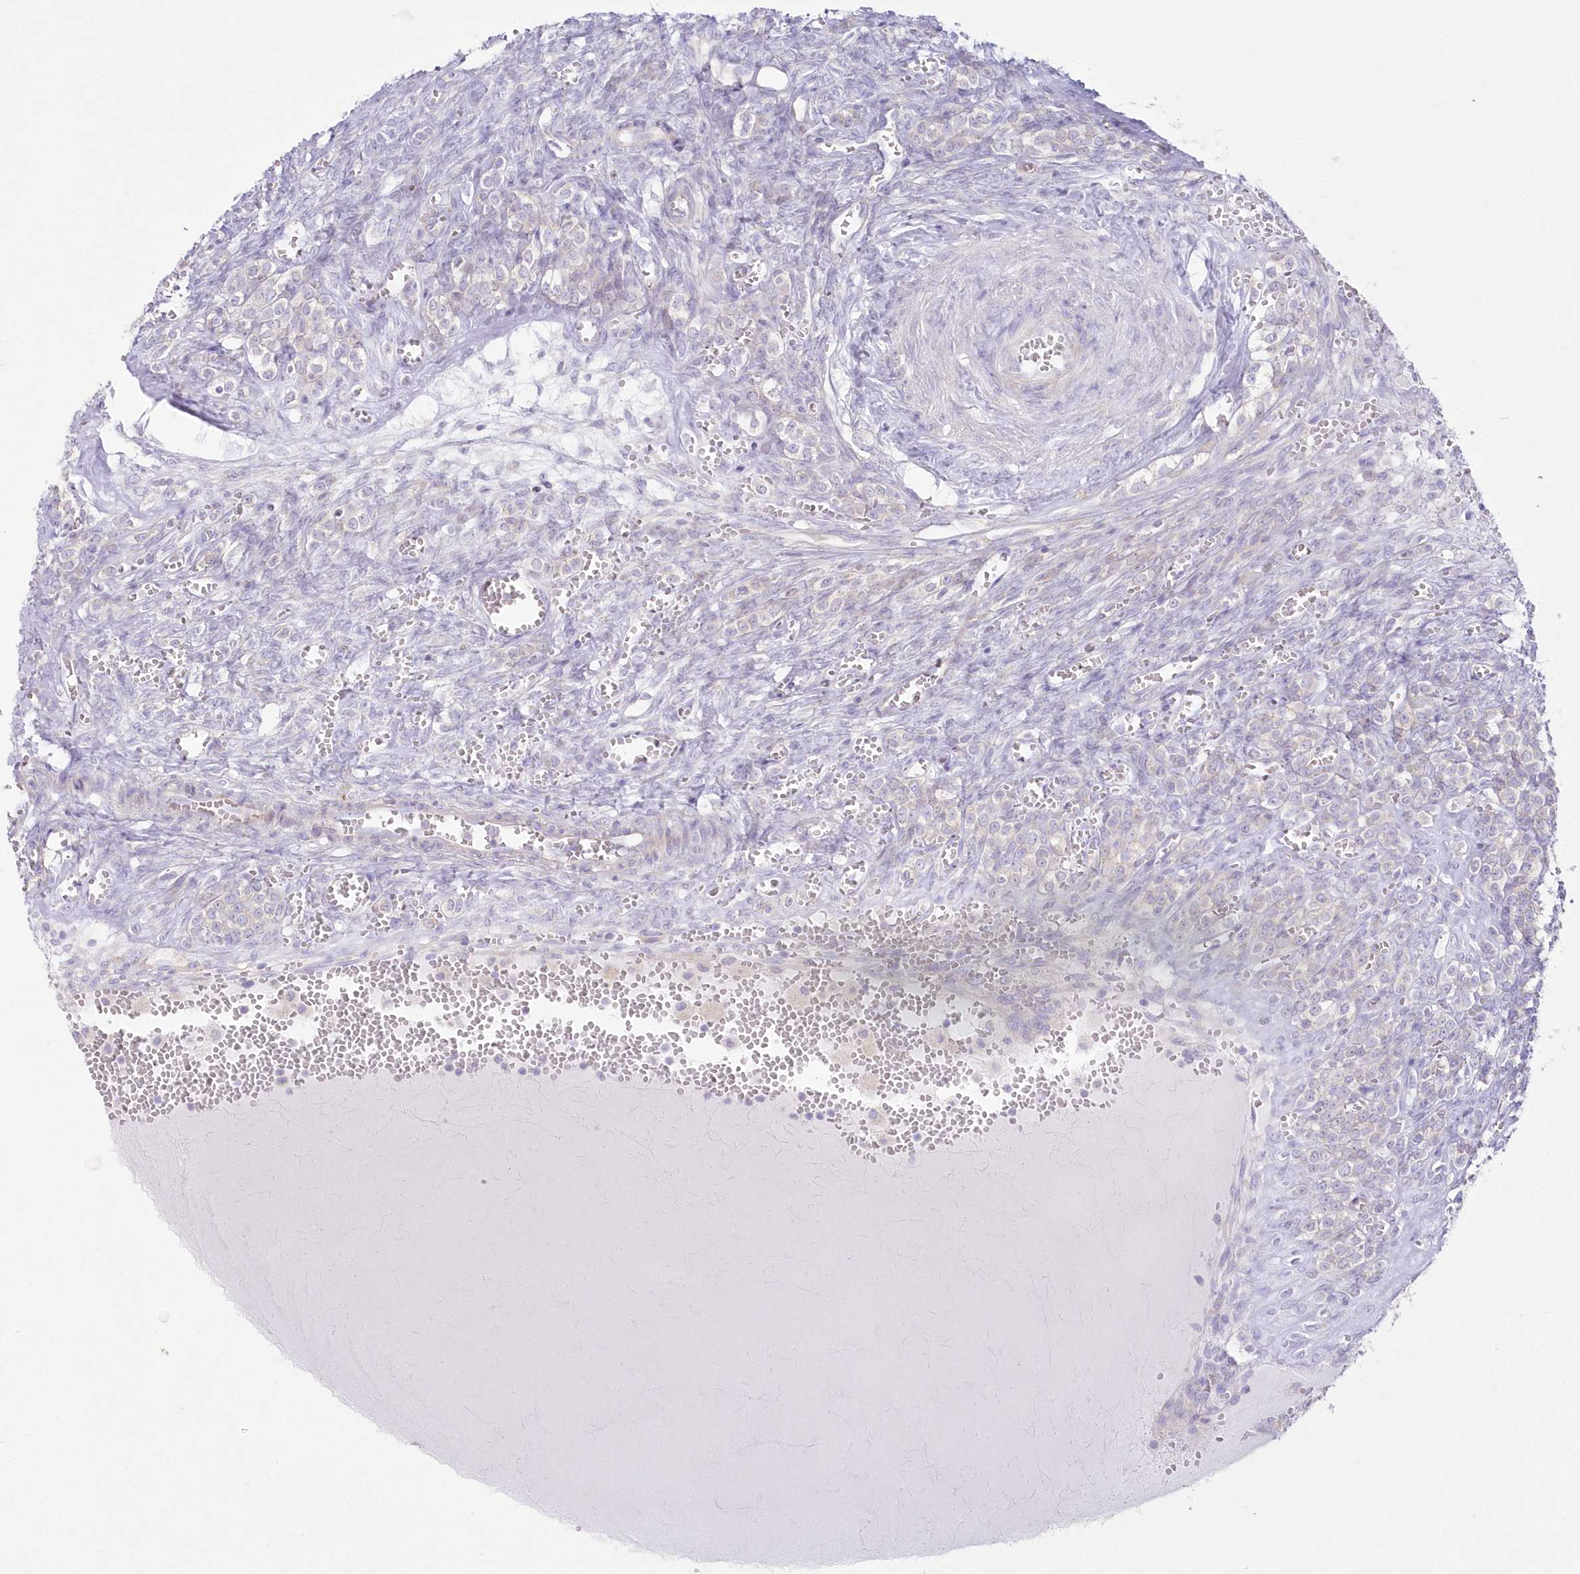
{"staining": {"intensity": "negative", "quantity": "none", "location": "none"}, "tissue": "ovary", "cell_type": "Follicle cells", "image_type": "normal", "snomed": [{"axis": "morphology", "description": "Normal tissue, NOS"}, {"axis": "topography", "description": "Ovary"}], "caption": "DAB immunohistochemical staining of benign human ovary exhibits no significant positivity in follicle cells. (DAB (3,3'-diaminobenzidine) IHC, high magnification).", "gene": "ZNF843", "patient": {"sex": "female", "age": 41}}